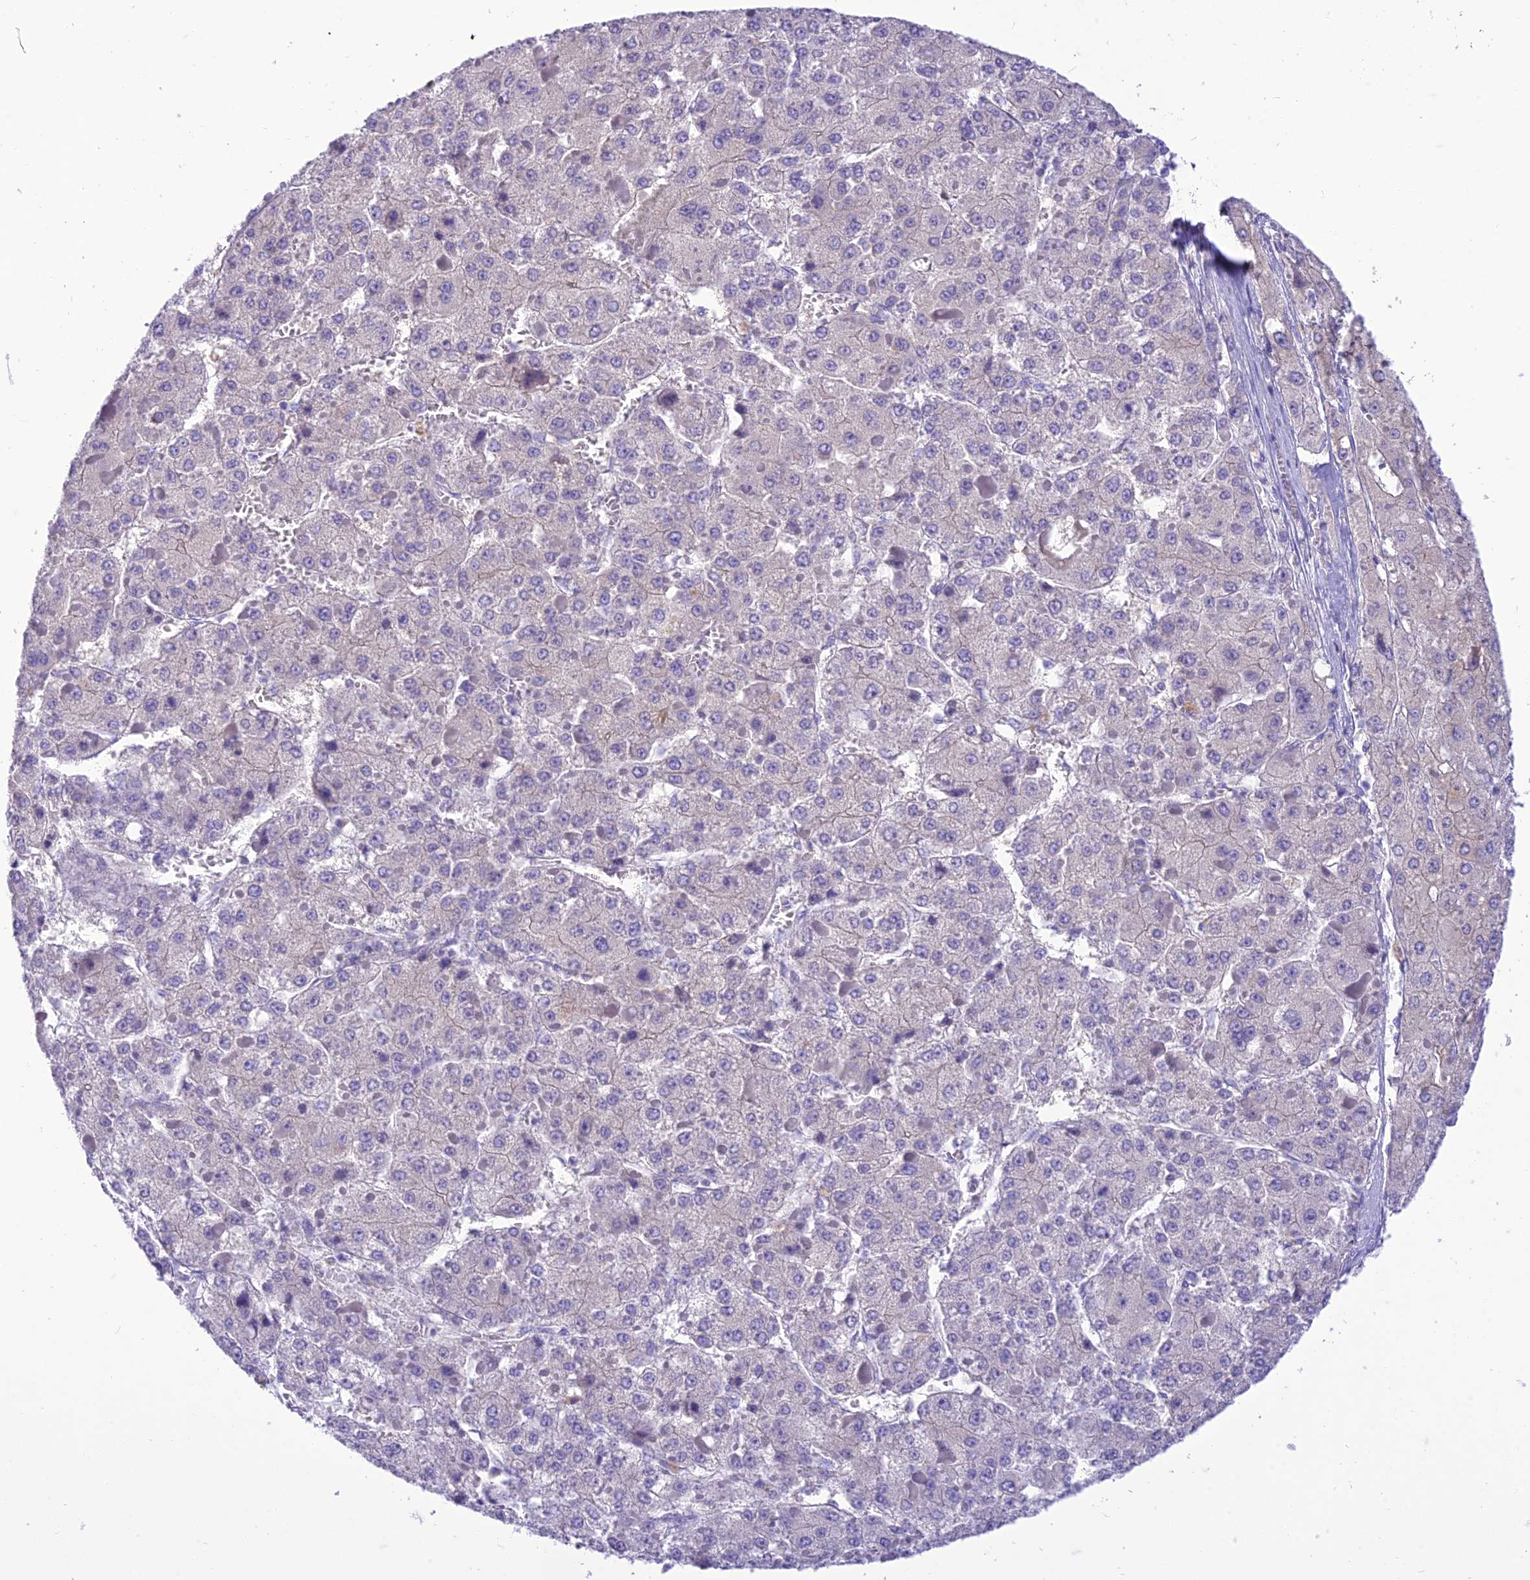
{"staining": {"intensity": "negative", "quantity": "none", "location": "none"}, "tissue": "liver cancer", "cell_type": "Tumor cells", "image_type": "cancer", "snomed": [{"axis": "morphology", "description": "Carcinoma, Hepatocellular, NOS"}, {"axis": "topography", "description": "Liver"}], "caption": "There is no significant positivity in tumor cells of liver cancer.", "gene": "DHDH", "patient": {"sex": "female", "age": 73}}